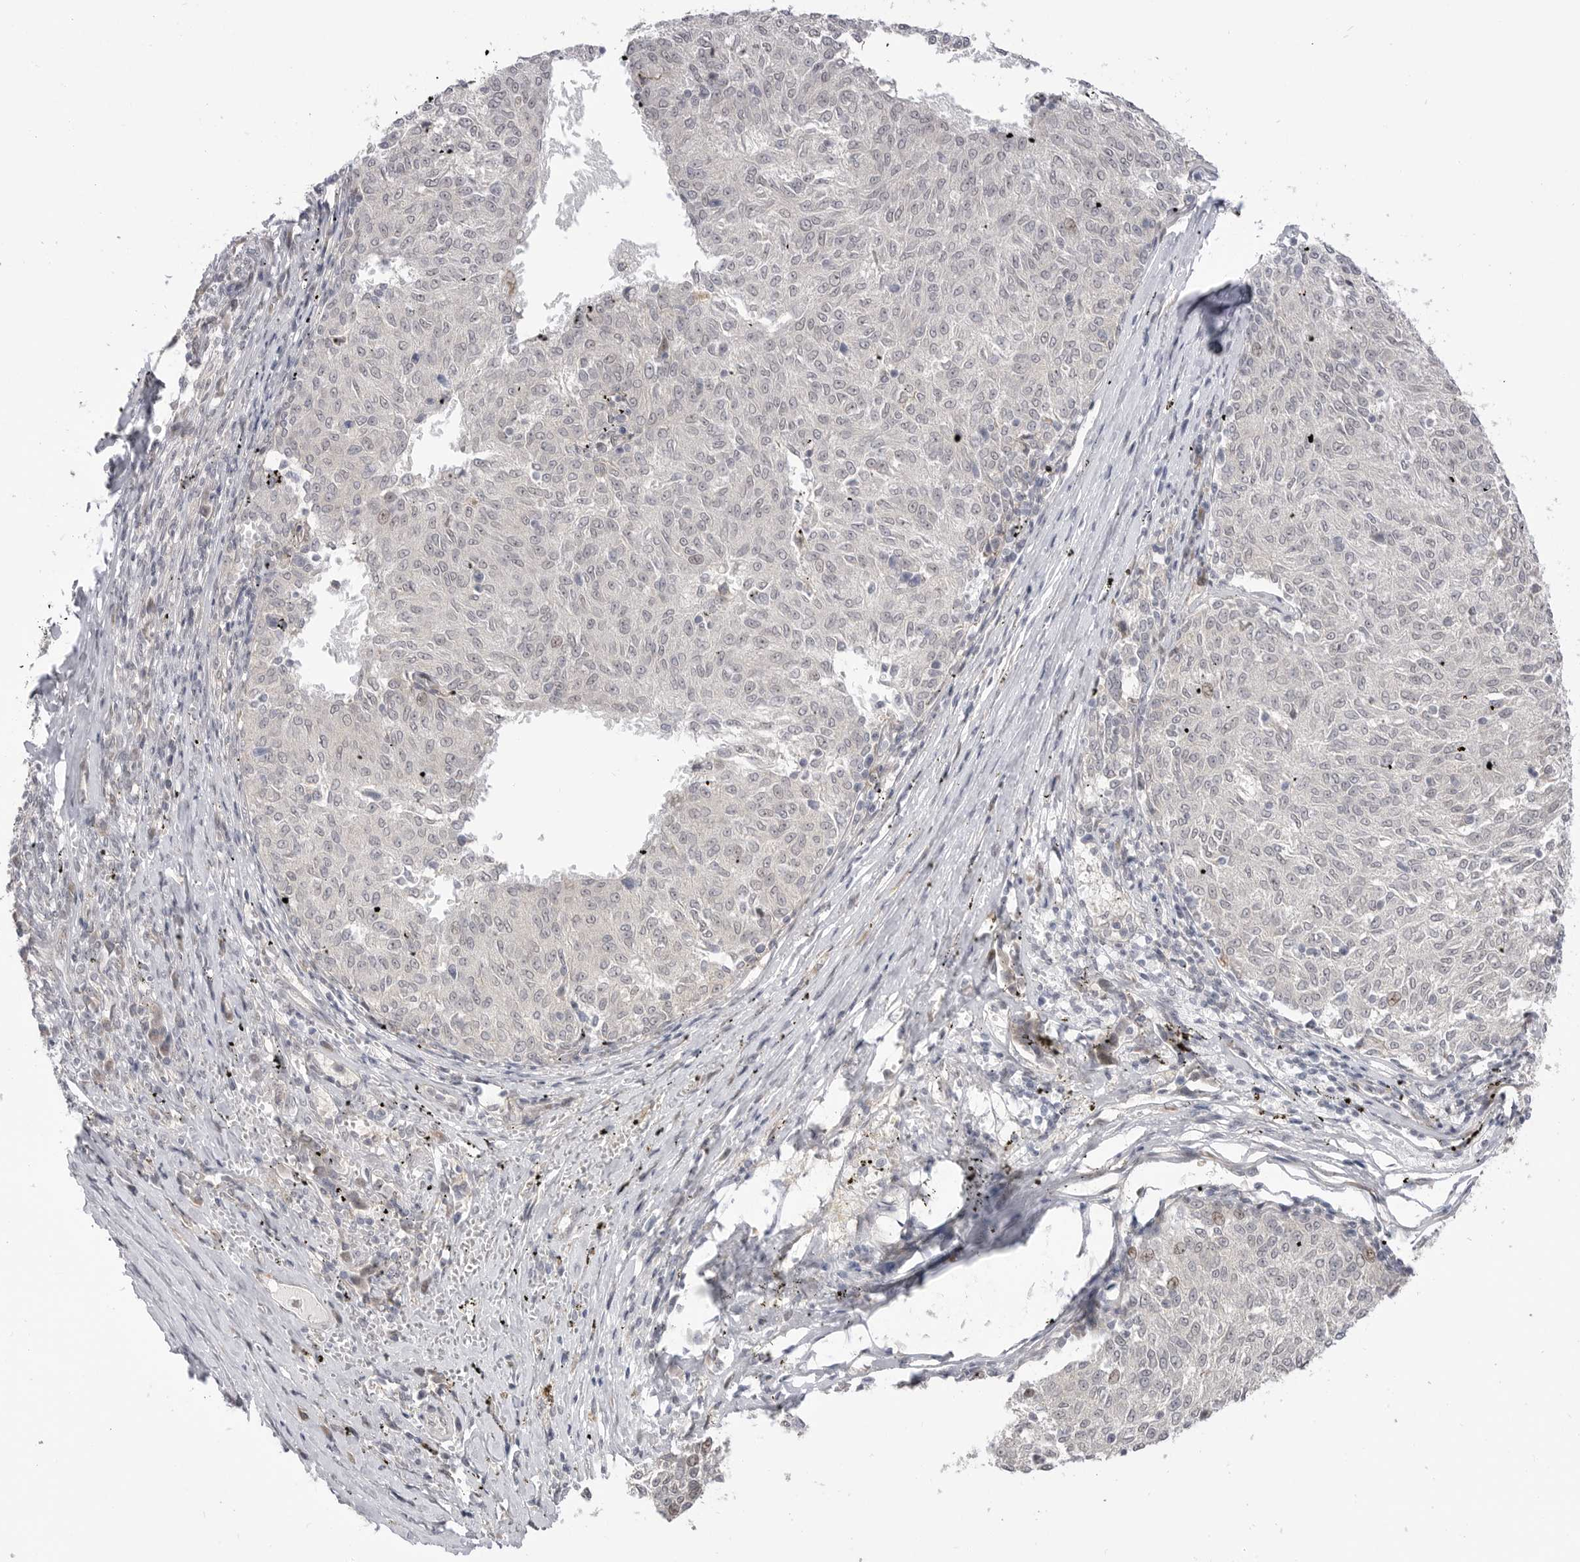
{"staining": {"intensity": "negative", "quantity": "none", "location": "none"}, "tissue": "melanoma", "cell_type": "Tumor cells", "image_type": "cancer", "snomed": [{"axis": "morphology", "description": "Malignant melanoma, NOS"}, {"axis": "topography", "description": "Skin"}], "caption": "The image demonstrates no staining of tumor cells in melanoma. Nuclei are stained in blue.", "gene": "GGT6", "patient": {"sex": "female", "age": 72}}